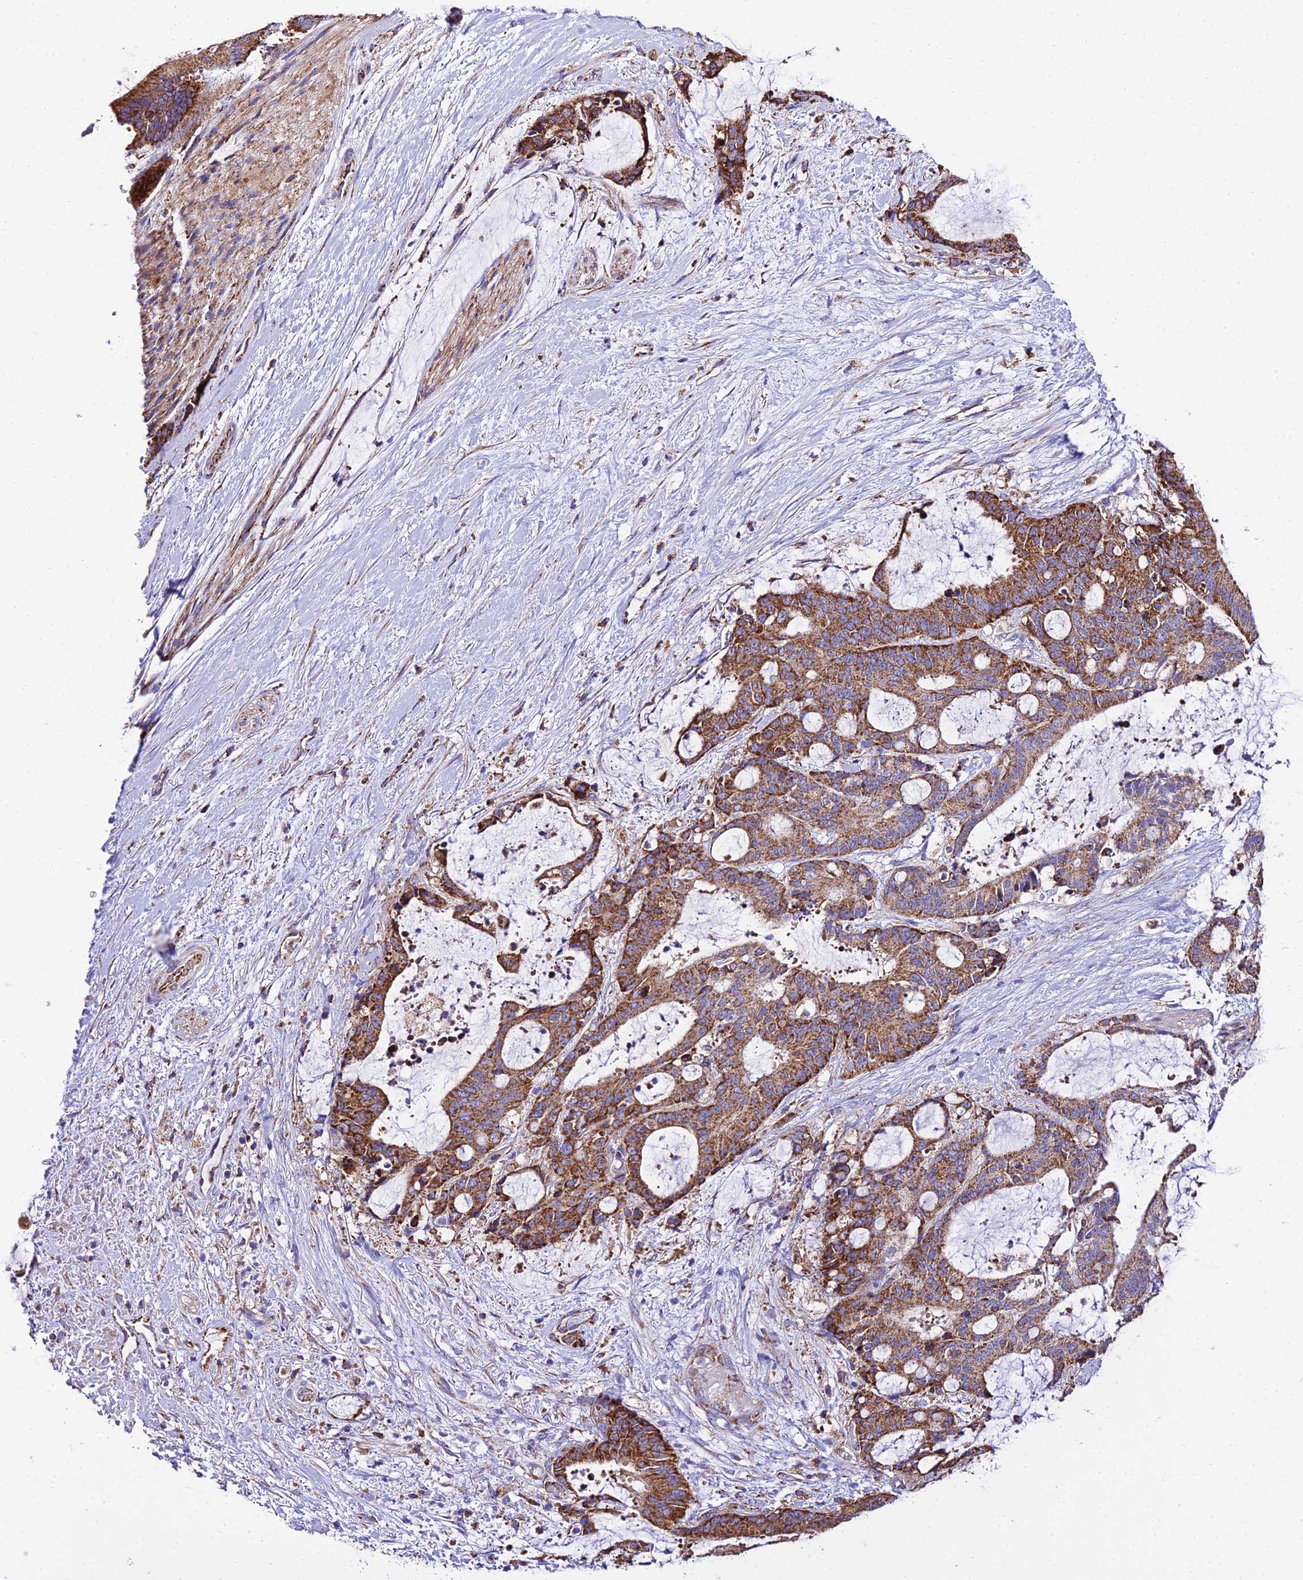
{"staining": {"intensity": "moderate", "quantity": ">75%", "location": "cytoplasmic/membranous"}, "tissue": "liver cancer", "cell_type": "Tumor cells", "image_type": "cancer", "snomed": [{"axis": "morphology", "description": "Normal tissue, NOS"}, {"axis": "morphology", "description": "Cholangiocarcinoma"}, {"axis": "topography", "description": "Liver"}, {"axis": "topography", "description": "Peripheral nerve tissue"}], "caption": "Liver cancer (cholangiocarcinoma) stained with immunohistochemistry exhibits moderate cytoplasmic/membranous positivity in approximately >75% of tumor cells. The protein is stained brown, and the nuclei are stained in blue (DAB (3,3'-diaminobenzidine) IHC with brightfield microscopy, high magnification).", "gene": "OCIAD1", "patient": {"sex": "female", "age": 73}}